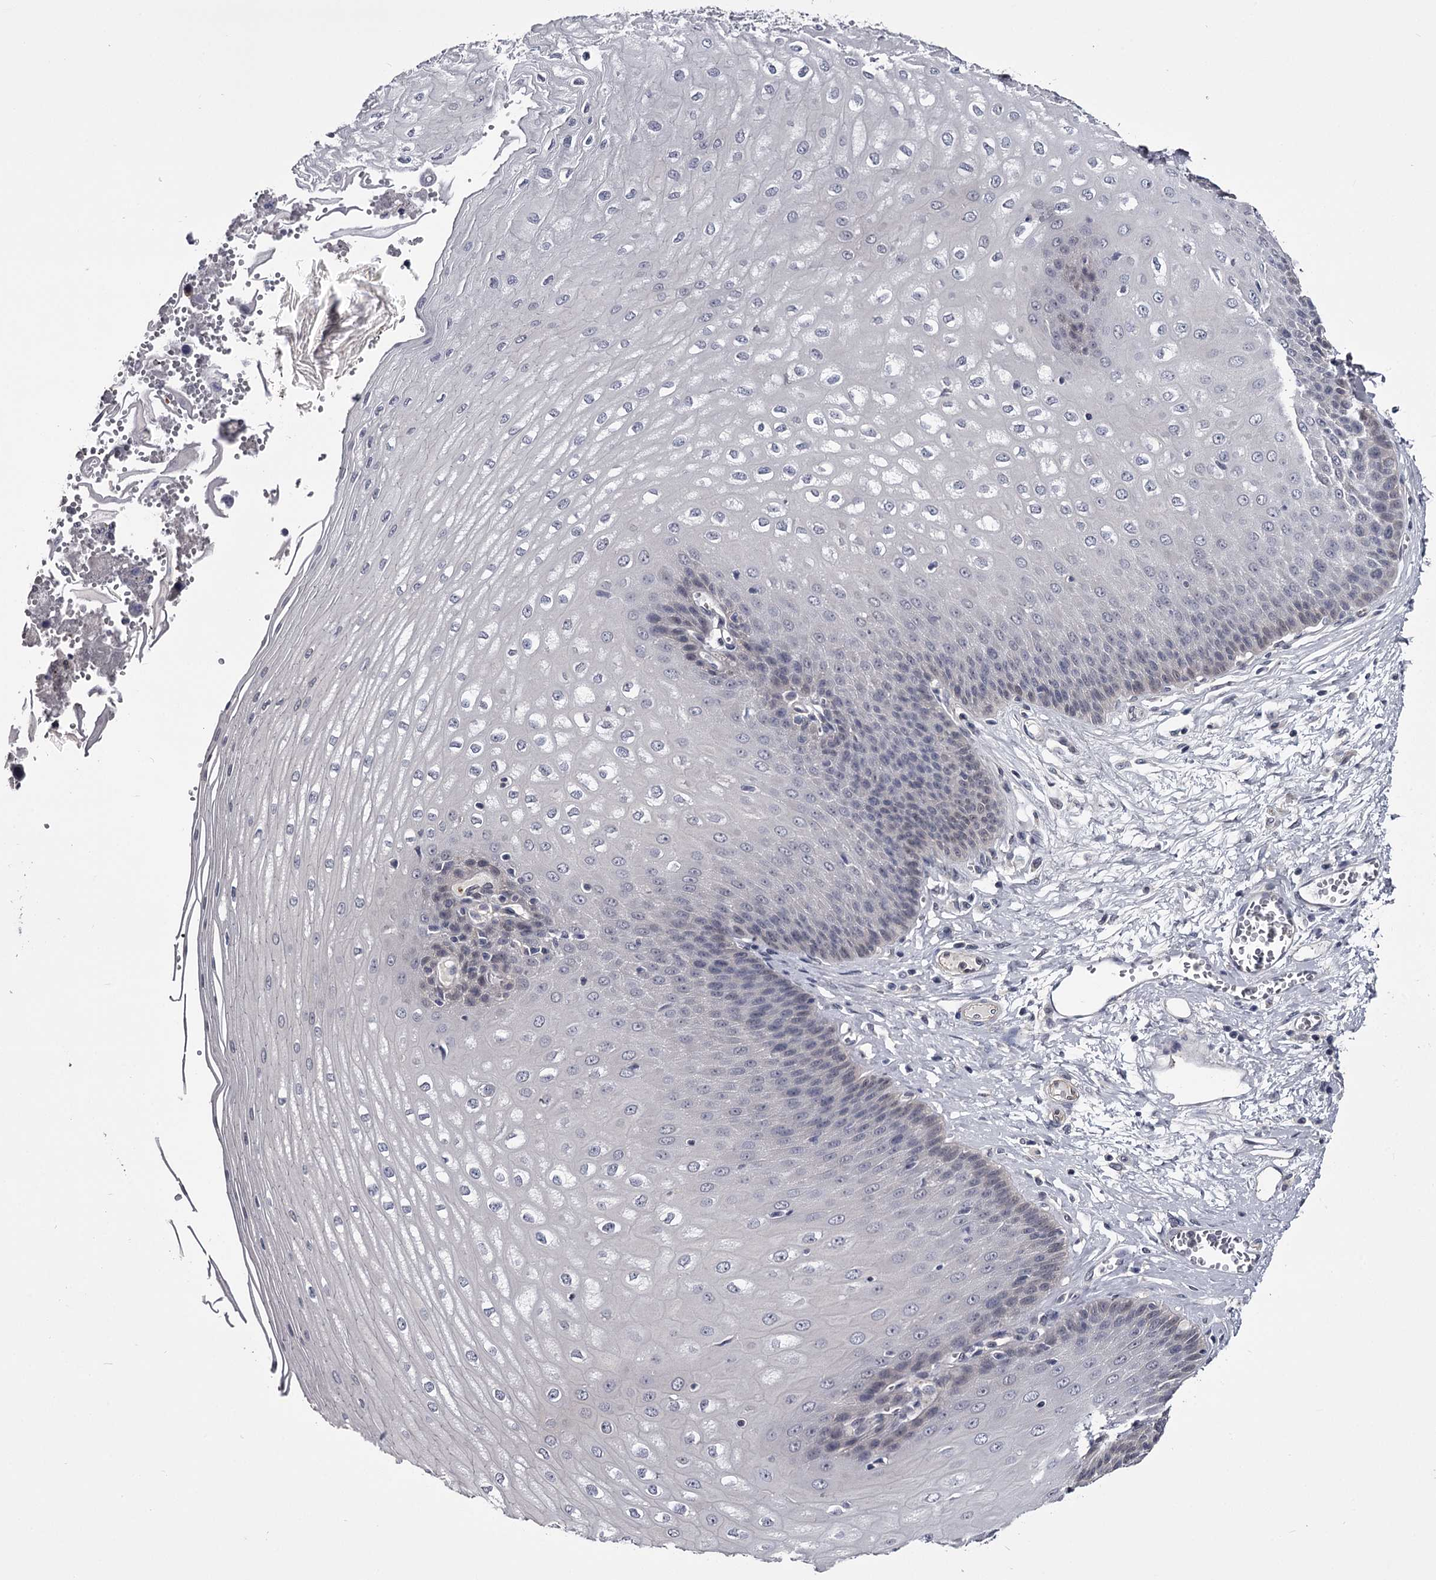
{"staining": {"intensity": "negative", "quantity": "none", "location": "none"}, "tissue": "esophagus", "cell_type": "Squamous epithelial cells", "image_type": "normal", "snomed": [{"axis": "morphology", "description": "Normal tissue, NOS"}, {"axis": "topography", "description": "Esophagus"}], "caption": "There is no significant positivity in squamous epithelial cells of esophagus. (DAB (3,3'-diaminobenzidine) immunohistochemistry (IHC) with hematoxylin counter stain).", "gene": "GSTO1", "patient": {"sex": "male", "age": 60}}